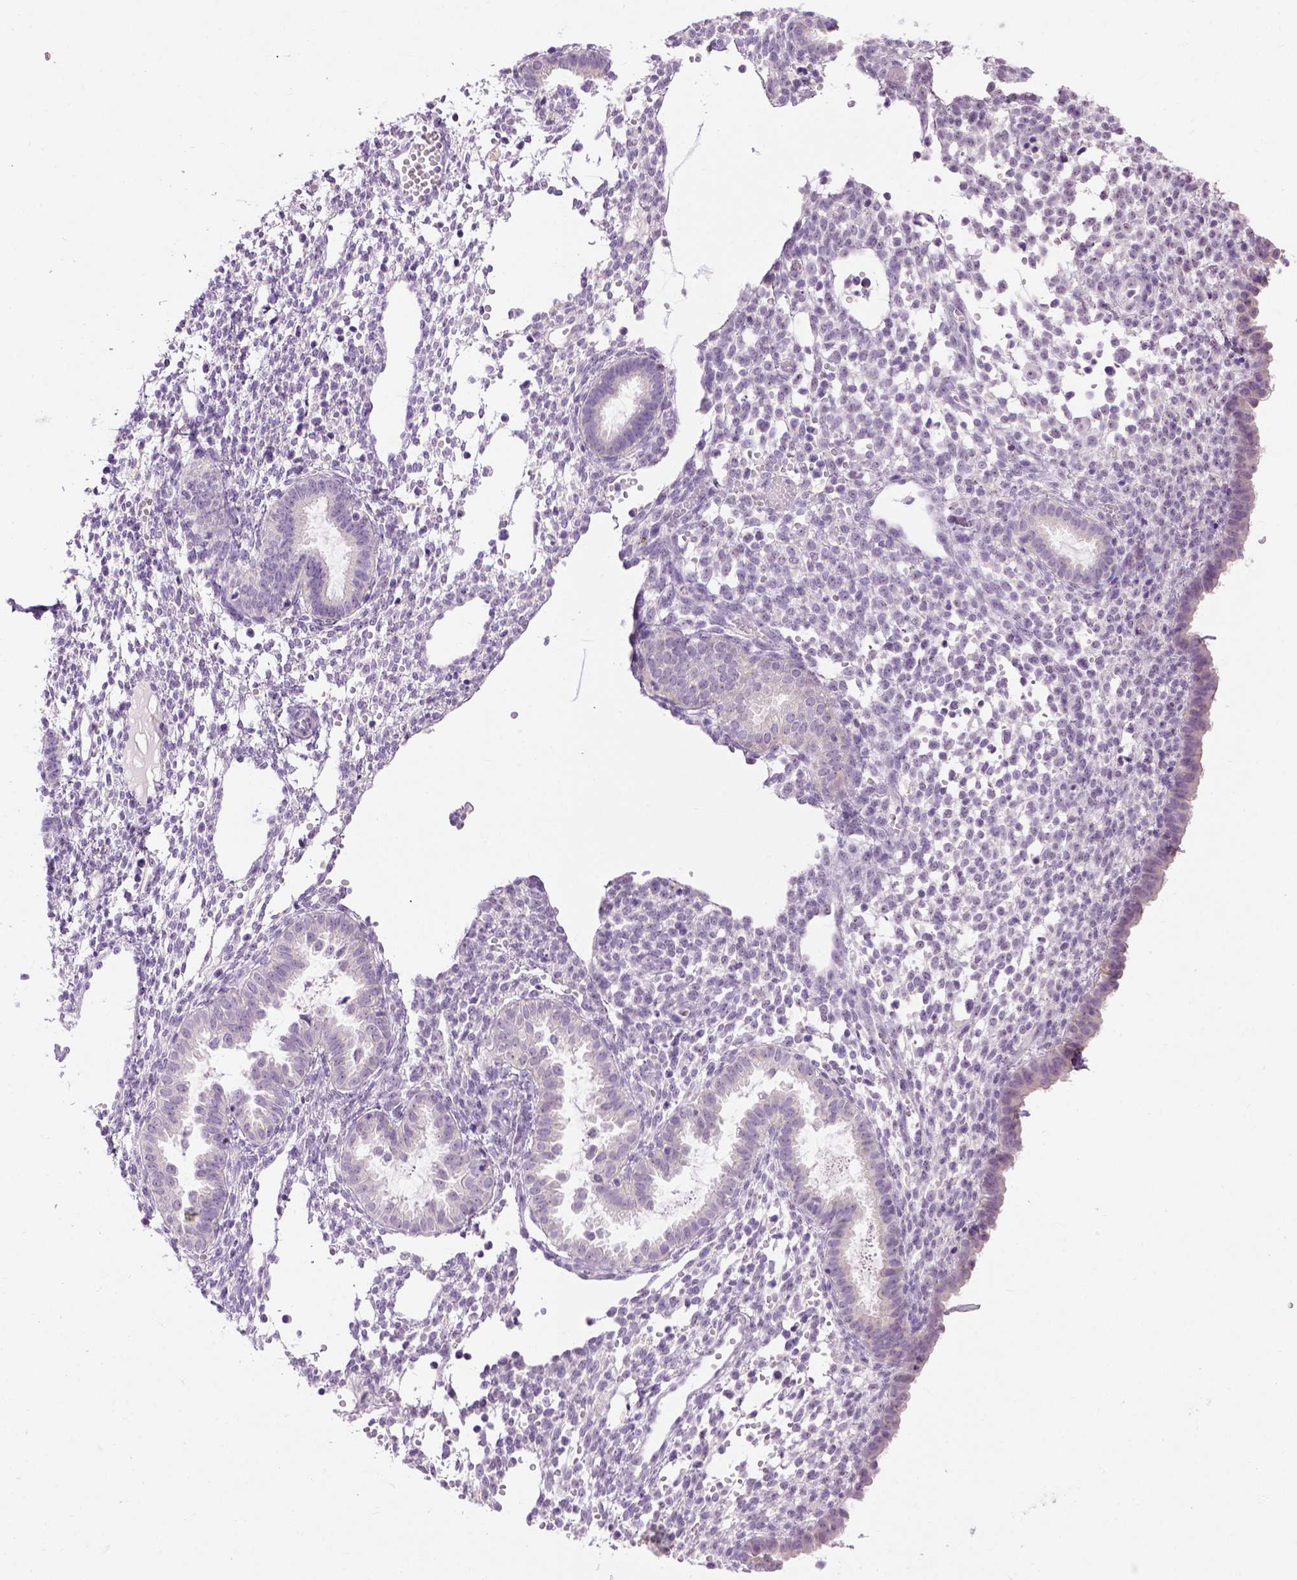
{"staining": {"intensity": "negative", "quantity": "none", "location": "none"}, "tissue": "endometrium", "cell_type": "Cells in endometrial stroma", "image_type": "normal", "snomed": [{"axis": "morphology", "description": "Normal tissue, NOS"}, {"axis": "topography", "description": "Endometrium"}], "caption": "DAB immunohistochemical staining of normal human endometrium reveals no significant positivity in cells in endometrial stroma. (Immunohistochemistry, brightfield microscopy, high magnification).", "gene": "UTP4", "patient": {"sex": "female", "age": 36}}